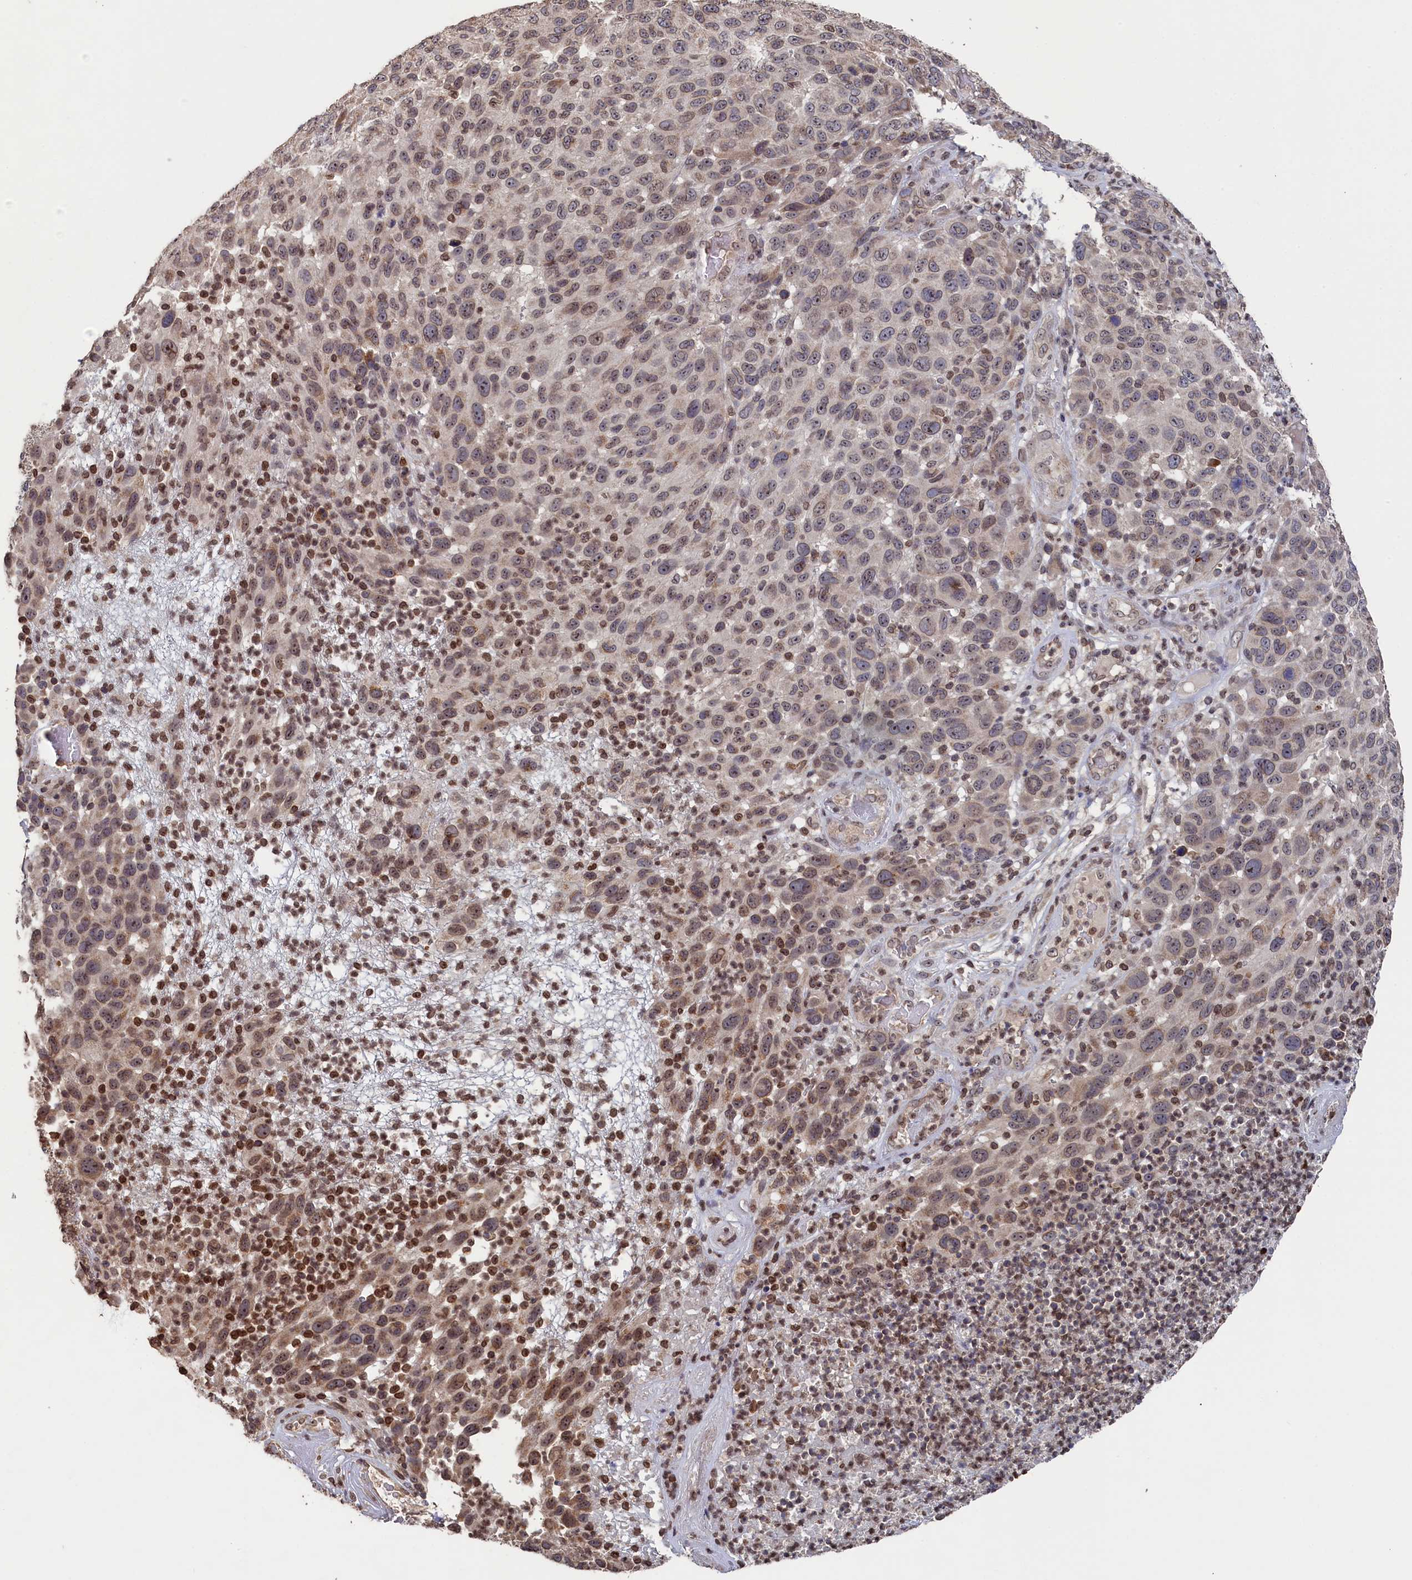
{"staining": {"intensity": "moderate", "quantity": "25%-75%", "location": "cytoplasmic/membranous,nuclear"}, "tissue": "melanoma", "cell_type": "Tumor cells", "image_type": "cancer", "snomed": [{"axis": "morphology", "description": "Malignant melanoma, NOS"}, {"axis": "topography", "description": "Skin"}], "caption": "High-power microscopy captured an immunohistochemistry image of melanoma, revealing moderate cytoplasmic/membranous and nuclear positivity in approximately 25%-75% of tumor cells. (DAB (3,3'-diaminobenzidine) = brown stain, brightfield microscopy at high magnification).", "gene": "ANKEF1", "patient": {"sex": "male", "age": 49}}